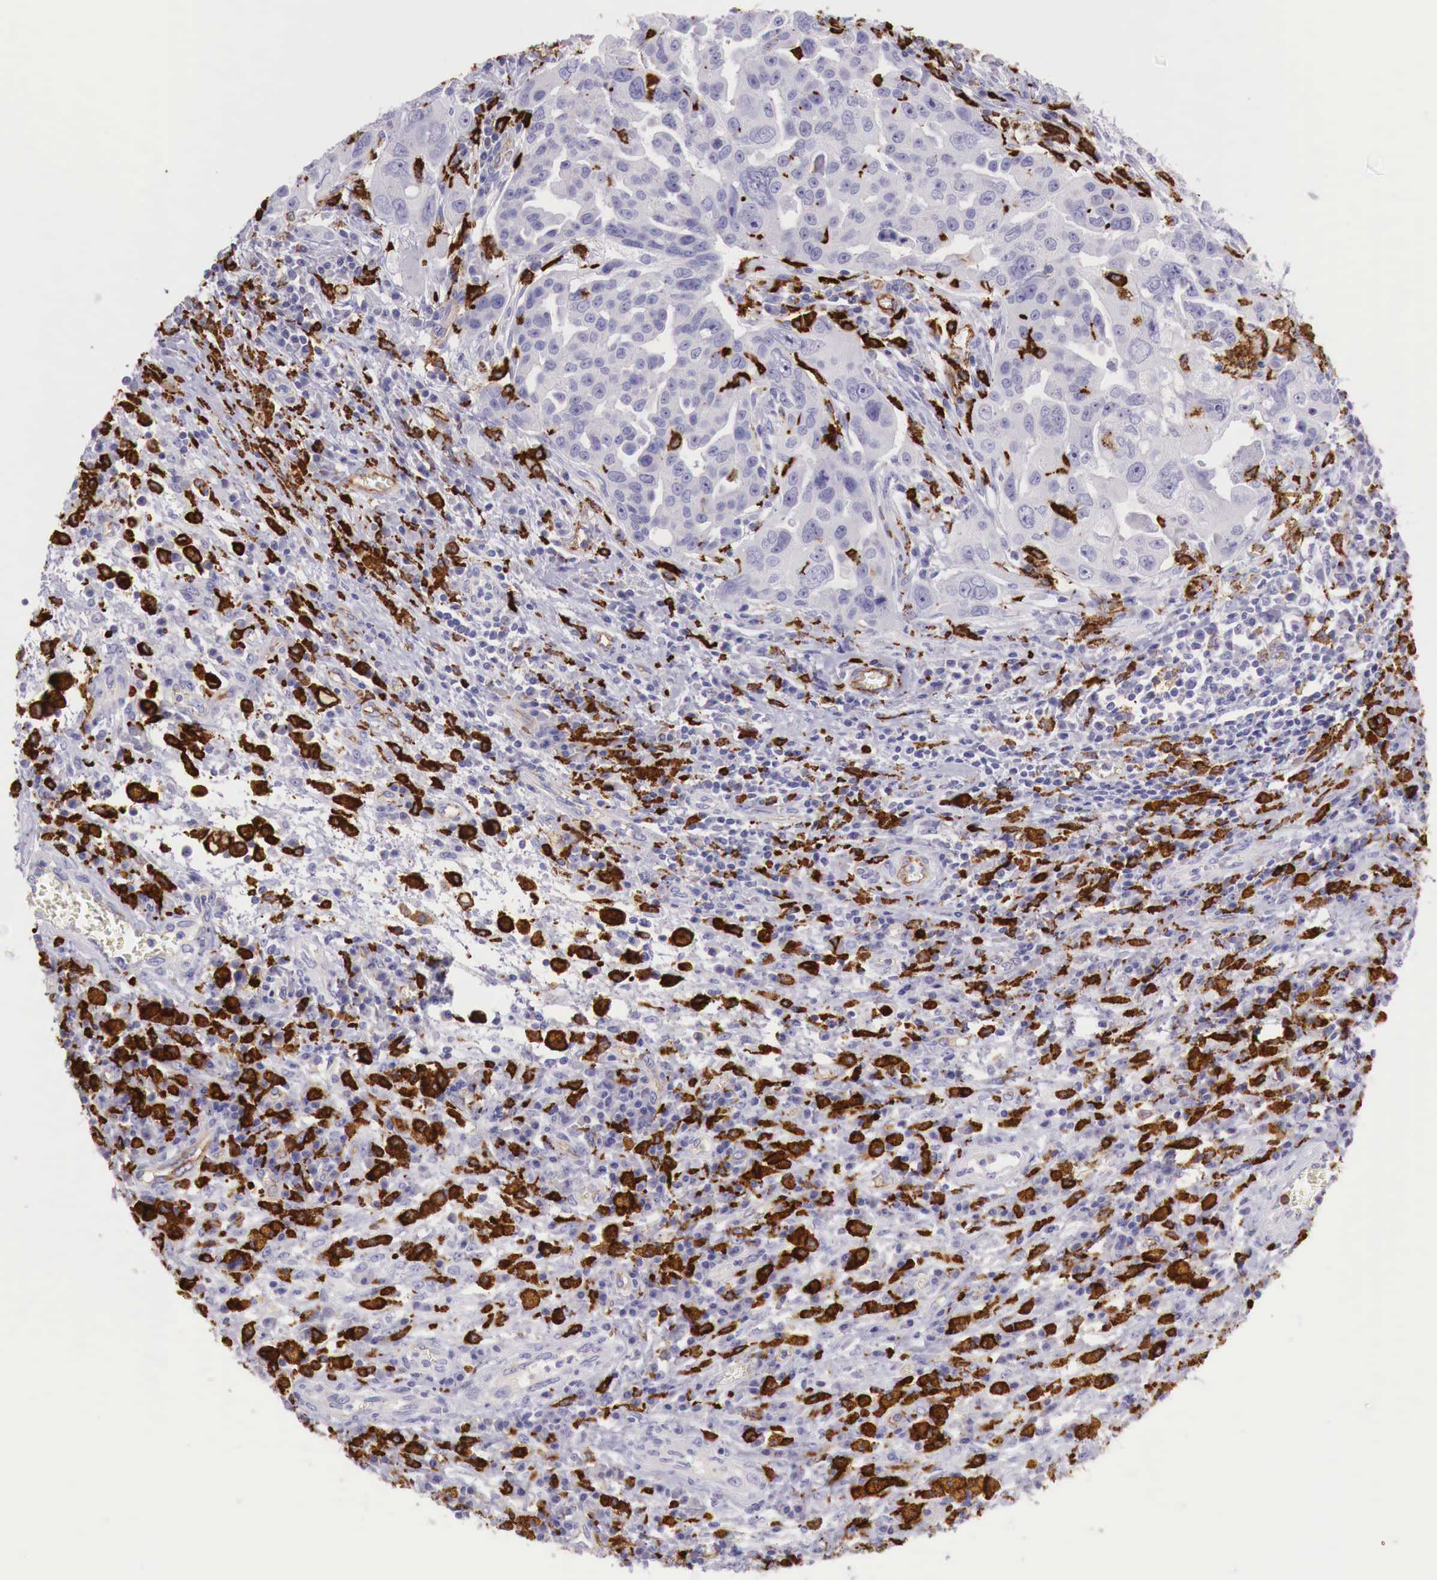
{"staining": {"intensity": "negative", "quantity": "none", "location": "none"}, "tissue": "ovarian cancer", "cell_type": "Tumor cells", "image_type": "cancer", "snomed": [{"axis": "morphology", "description": "Carcinoma, endometroid"}, {"axis": "topography", "description": "Ovary"}], "caption": "High power microscopy photomicrograph of an immunohistochemistry (IHC) micrograph of ovarian endometroid carcinoma, revealing no significant staining in tumor cells.", "gene": "MSR1", "patient": {"sex": "female", "age": 75}}